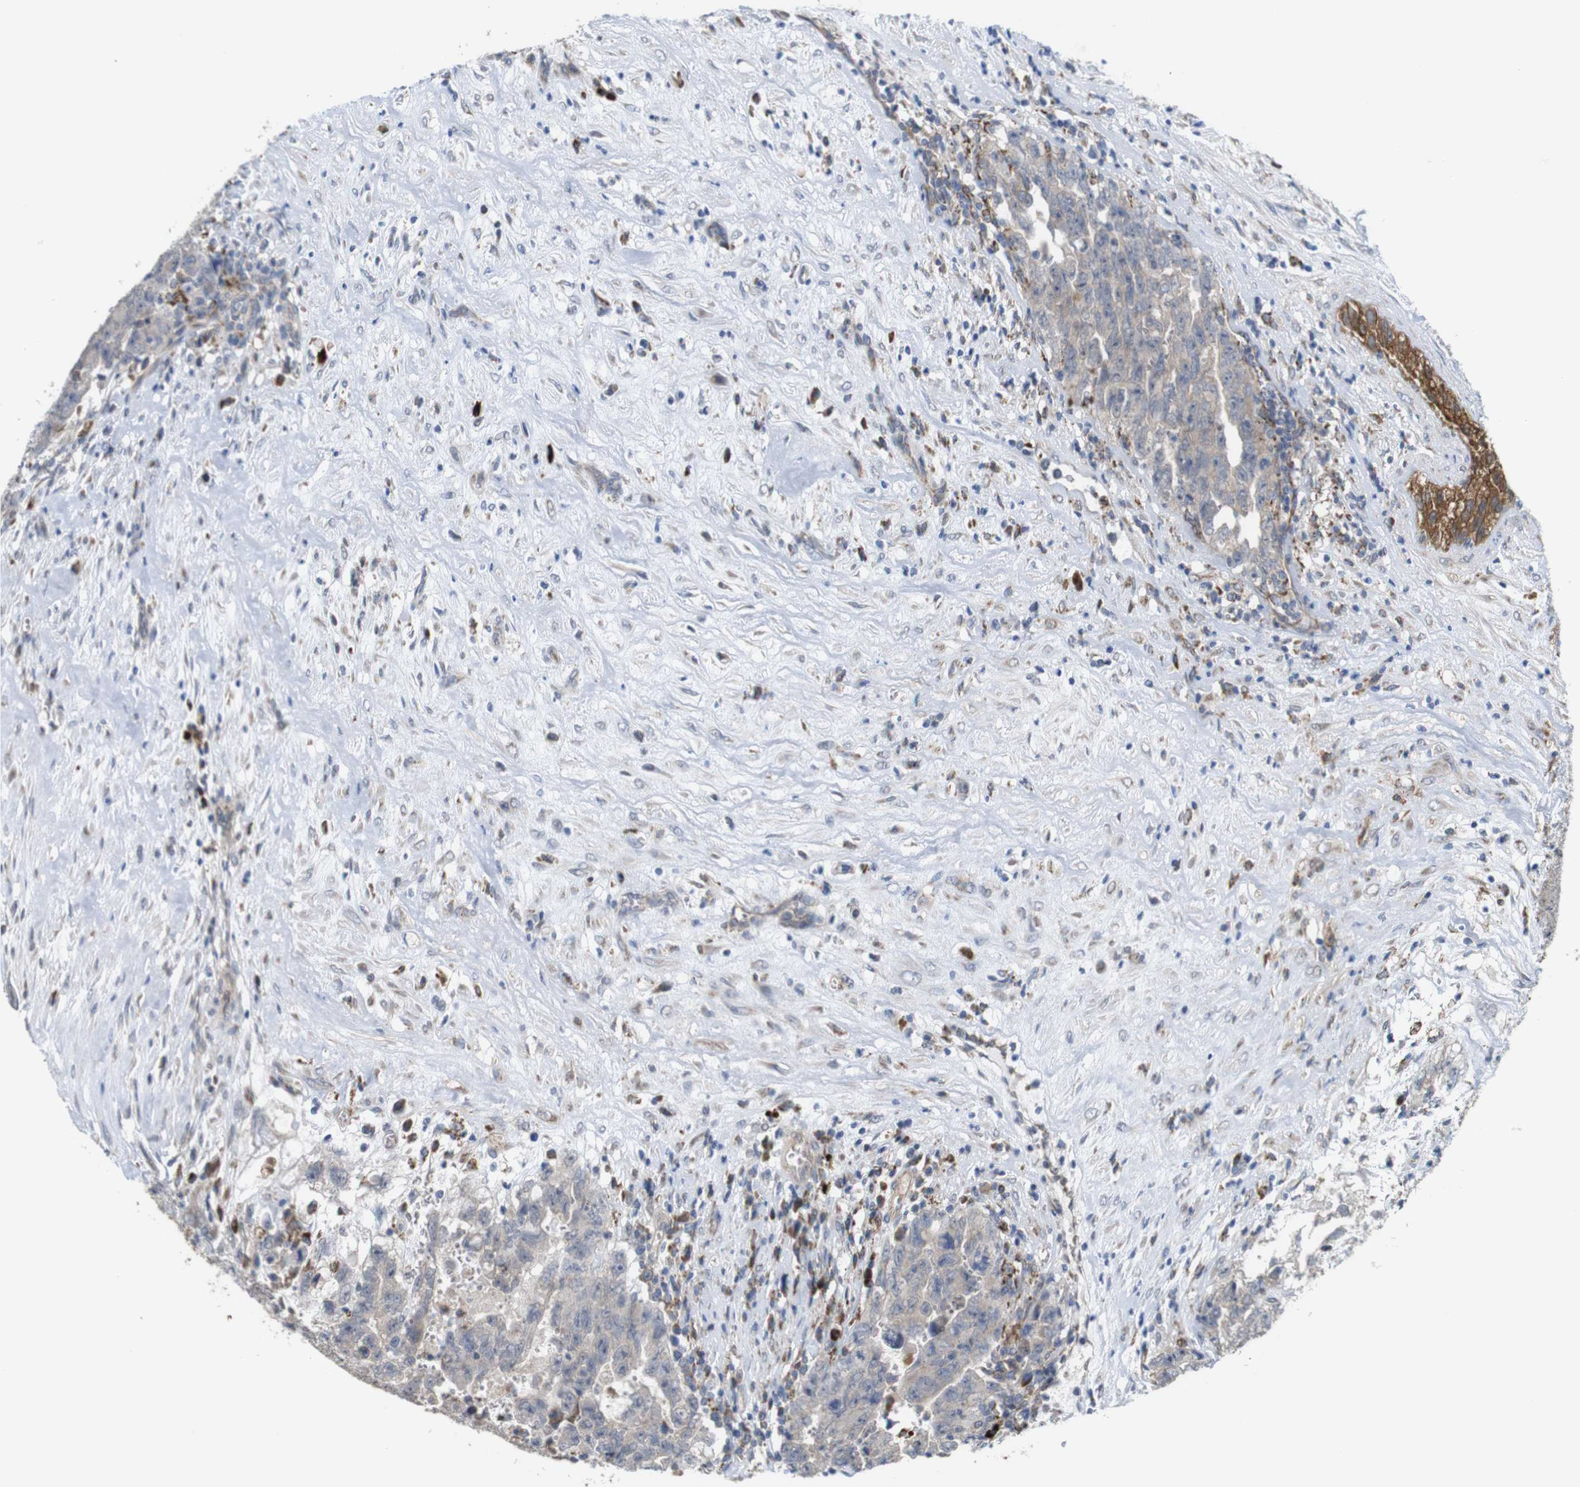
{"staining": {"intensity": "weak", "quantity": "<25%", "location": "cytoplasmic/membranous"}, "tissue": "testis cancer", "cell_type": "Tumor cells", "image_type": "cancer", "snomed": [{"axis": "morphology", "description": "Carcinoma, Embryonal, NOS"}, {"axis": "topography", "description": "Testis"}], "caption": "A photomicrograph of human testis cancer (embryonal carcinoma) is negative for staining in tumor cells.", "gene": "PTPRR", "patient": {"sex": "male", "age": 28}}